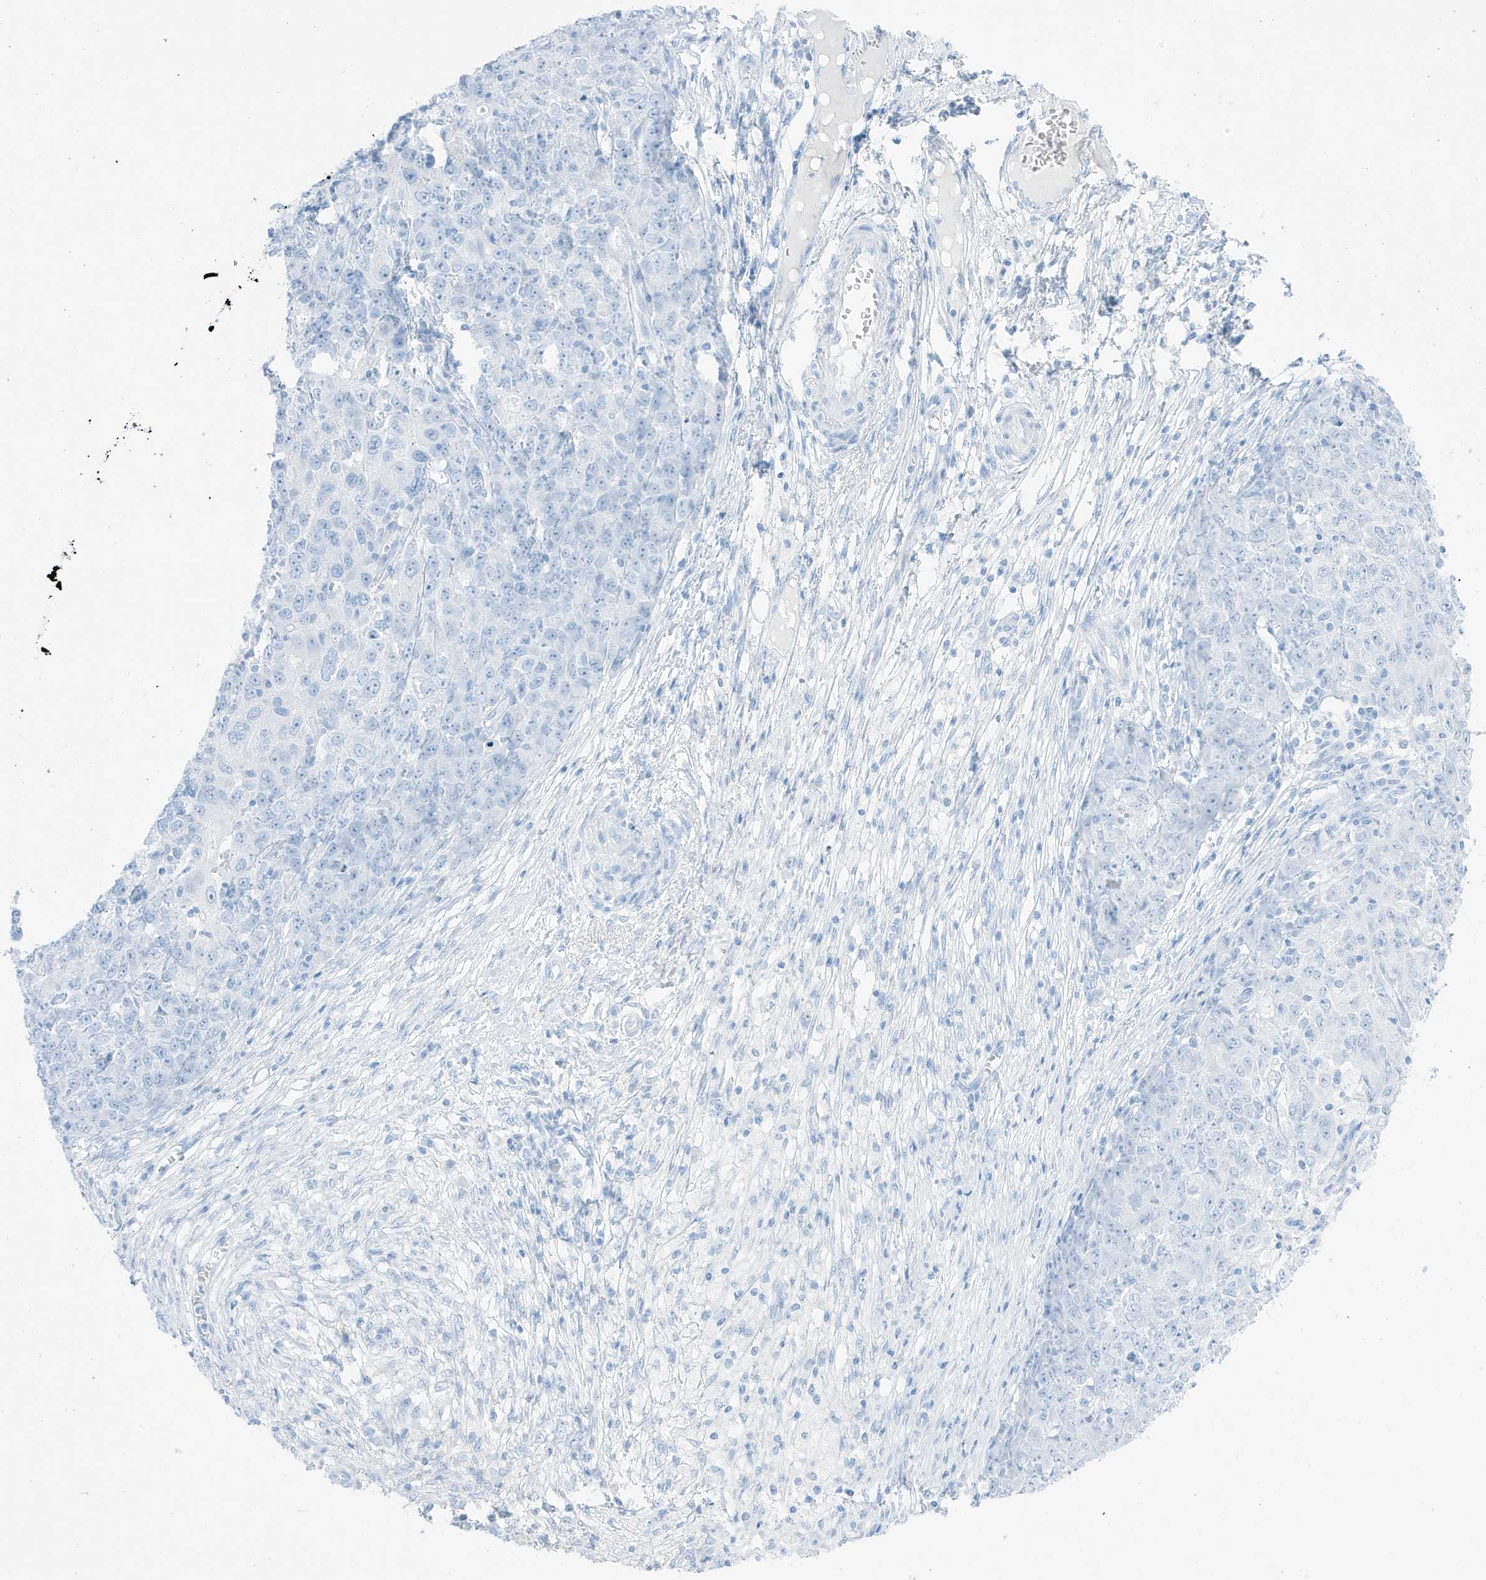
{"staining": {"intensity": "negative", "quantity": "none", "location": "none"}, "tissue": "ovarian cancer", "cell_type": "Tumor cells", "image_type": "cancer", "snomed": [{"axis": "morphology", "description": "Carcinoma, endometroid"}, {"axis": "topography", "description": "Ovary"}], "caption": "Endometroid carcinoma (ovarian) stained for a protein using immunohistochemistry (IHC) reveals no expression tumor cells.", "gene": "SLC22A13", "patient": {"sex": "female", "age": 42}}